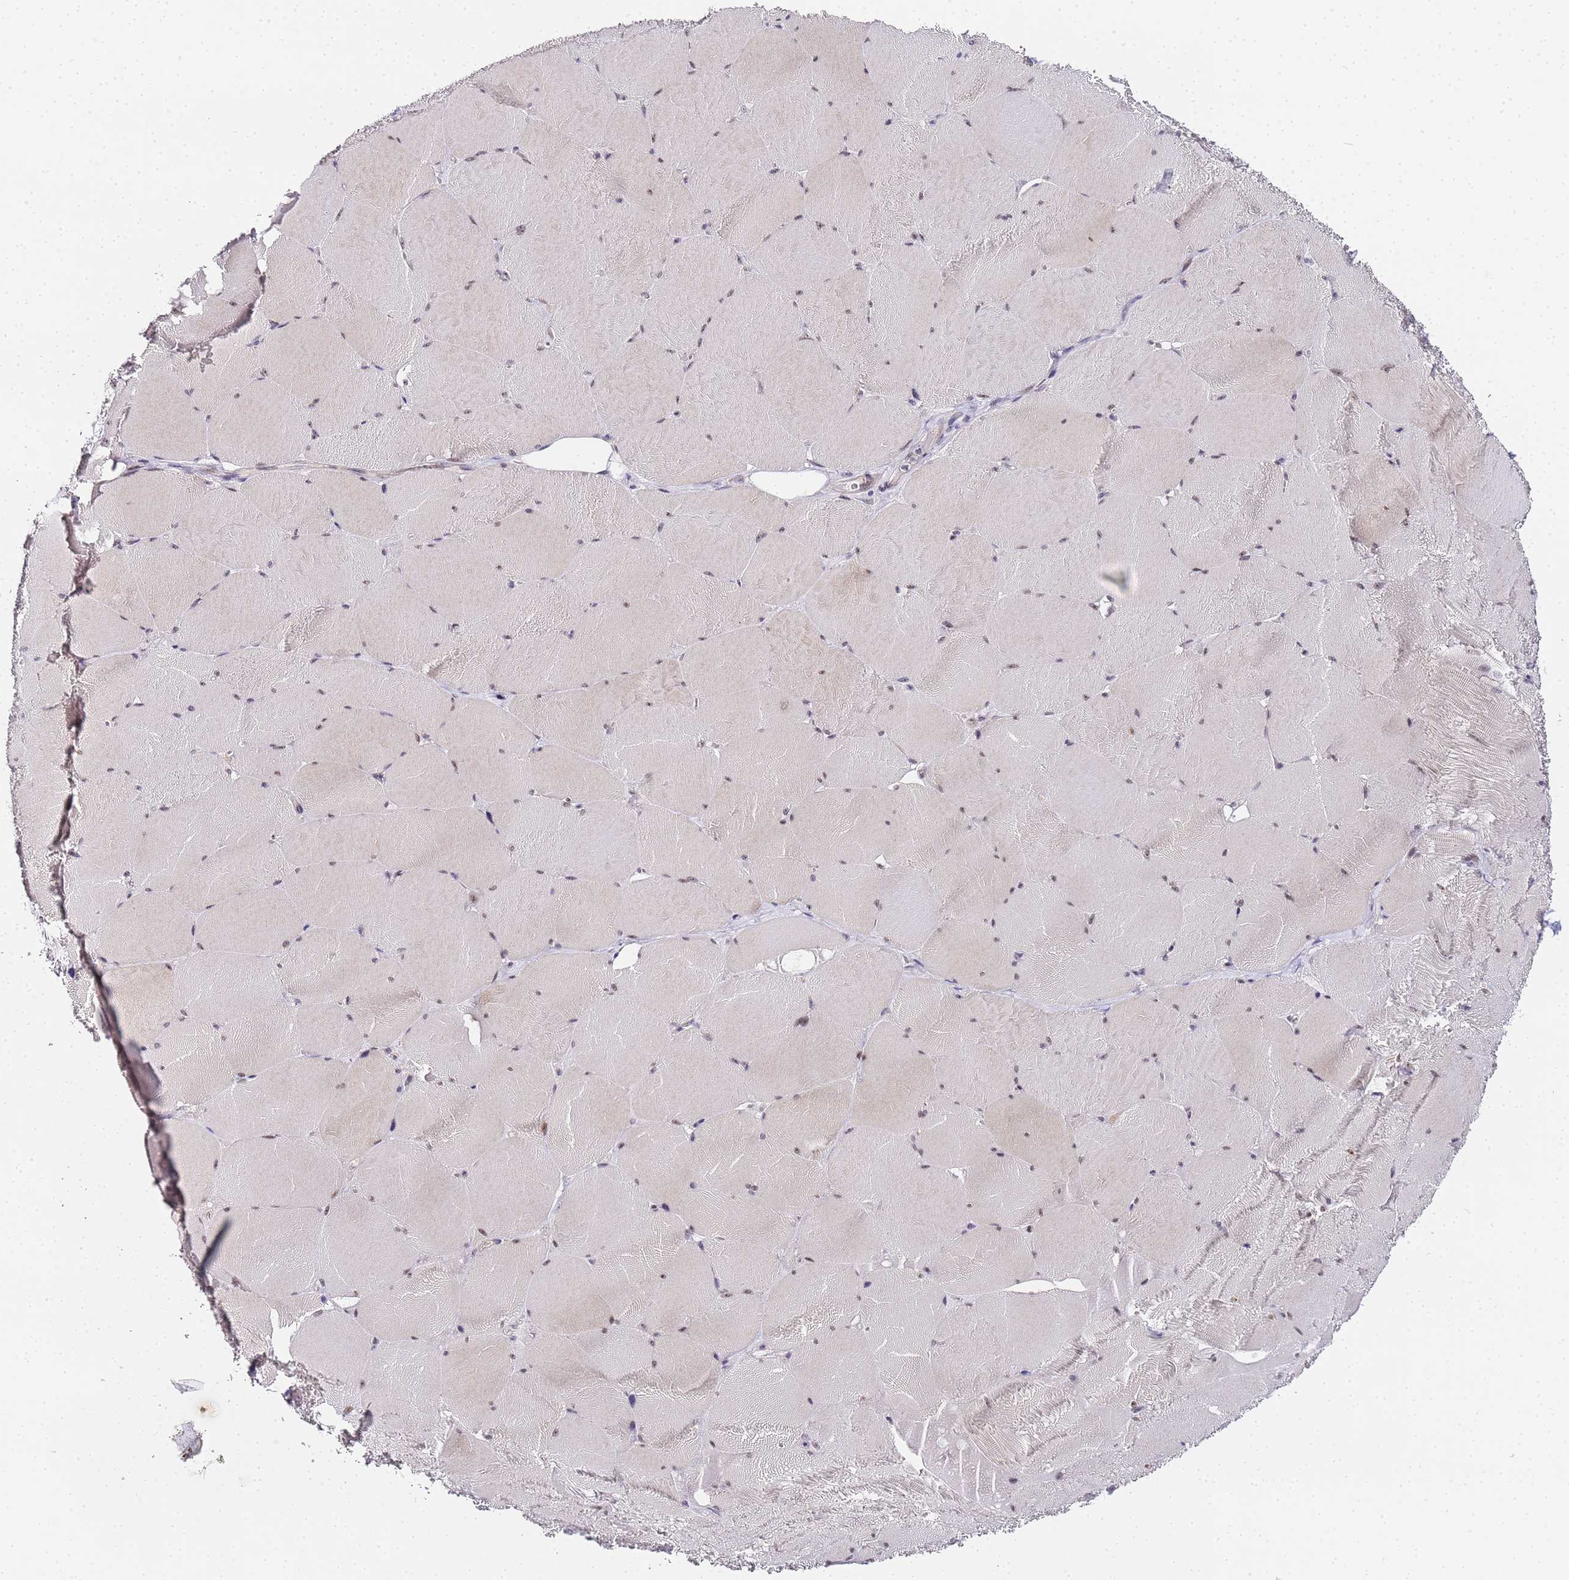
{"staining": {"intensity": "moderate", "quantity": "<25%", "location": "cytoplasmic/membranous,nuclear"}, "tissue": "skeletal muscle", "cell_type": "Myocytes", "image_type": "normal", "snomed": [{"axis": "morphology", "description": "Normal tissue, NOS"}, {"axis": "topography", "description": "Skeletal muscle"}, {"axis": "topography", "description": "Head-Neck"}], "caption": "A high-resolution histopathology image shows immunohistochemistry staining of normal skeletal muscle, which displays moderate cytoplasmic/membranous,nuclear positivity in approximately <25% of myocytes. Nuclei are stained in blue.", "gene": "LSM3", "patient": {"sex": "male", "age": 66}}